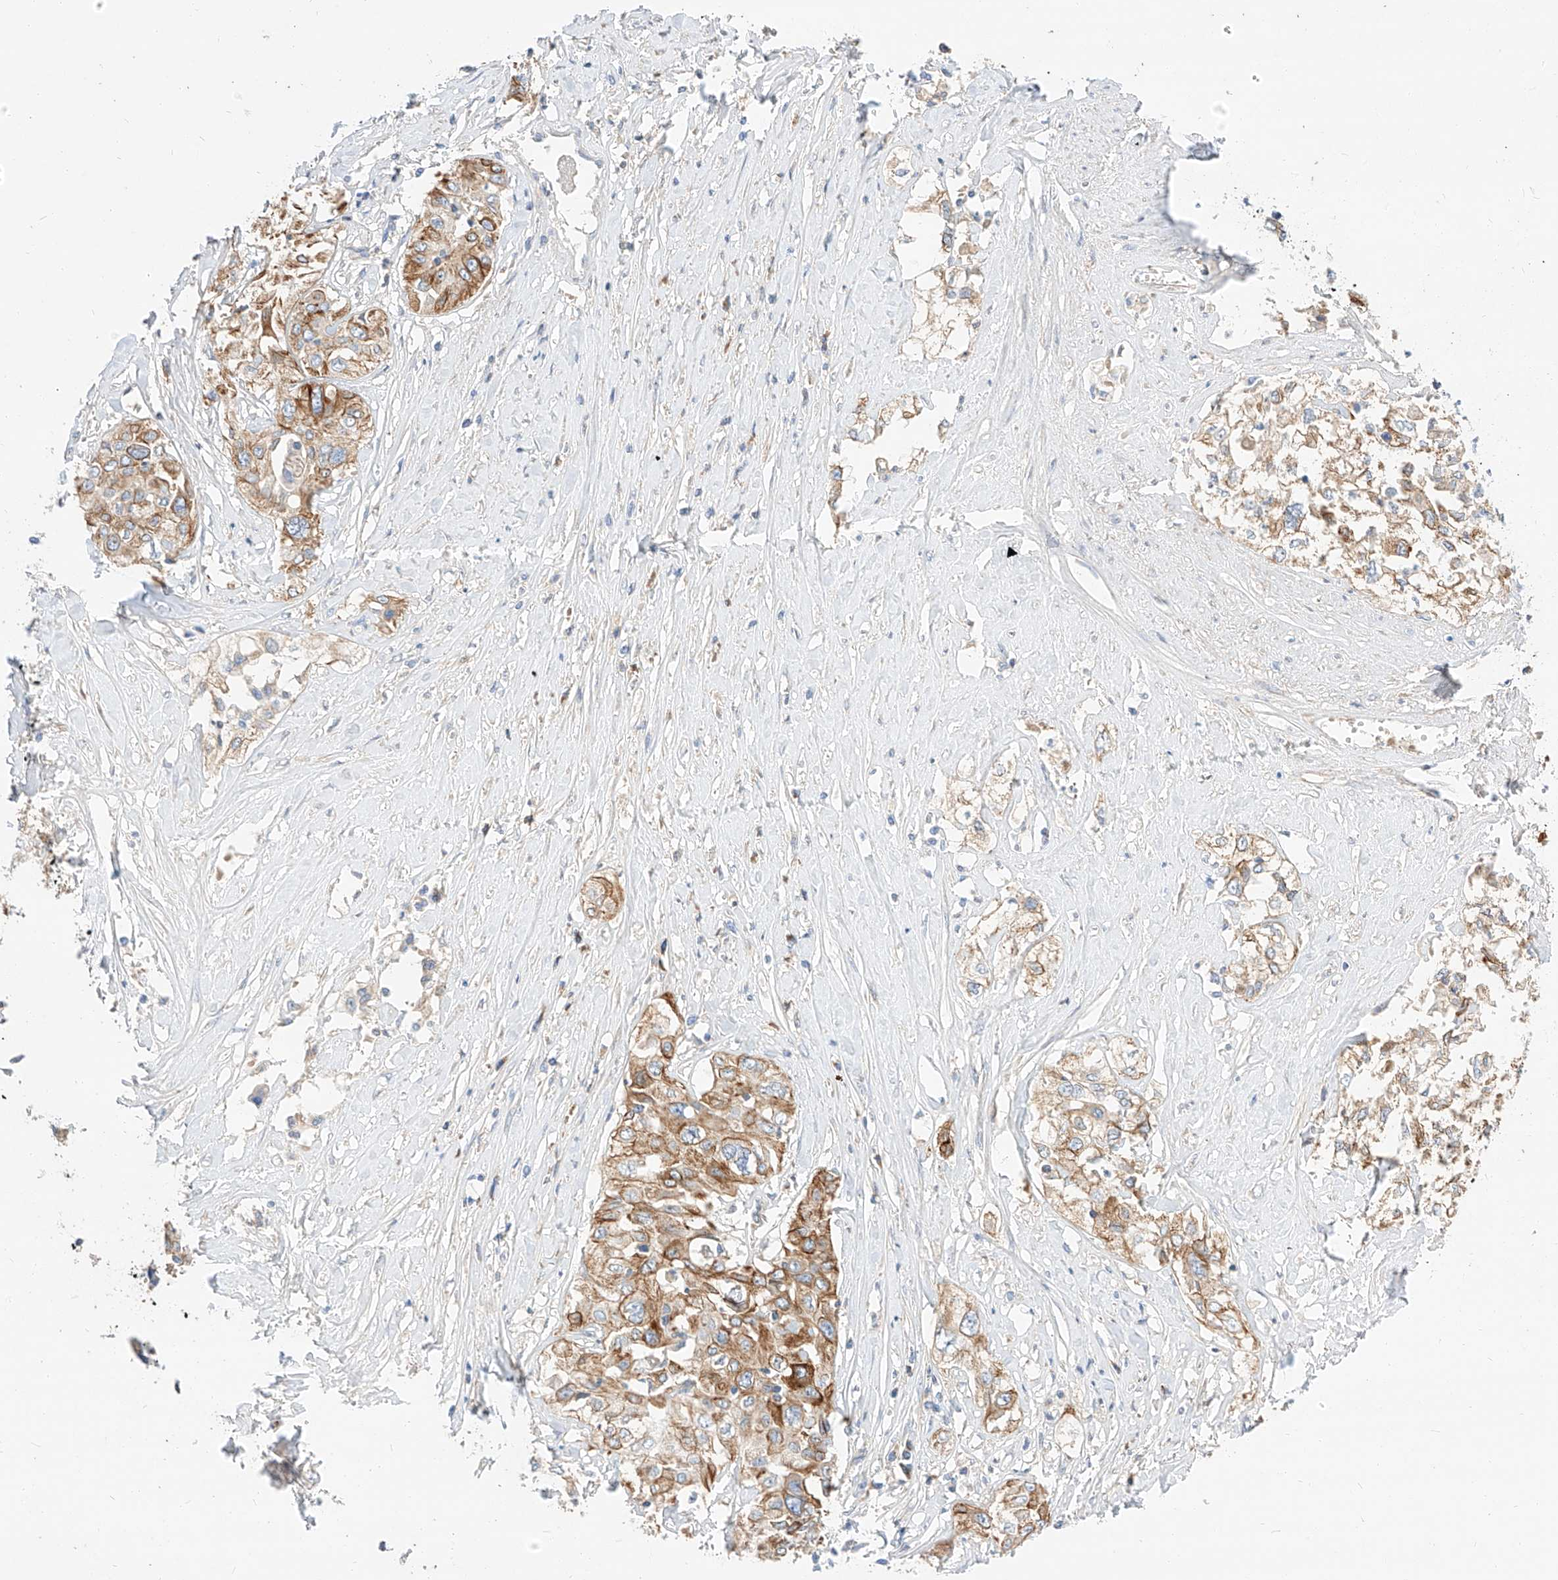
{"staining": {"intensity": "moderate", "quantity": ">75%", "location": "cytoplasmic/membranous"}, "tissue": "cervical cancer", "cell_type": "Tumor cells", "image_type": "cancer", "snomed": [{"axis": "morphology", "description": "Squamous cell carcinoma, NOS"}, {"axis": "topography", "description": "Cervix"}], "caption": "IHC of cervical squamous cell carcinoma displays medium levels of moderate cytoplasmic/membranous positivity in approximately >75% of tumor cells.", "gene": "MAP7", "patient": {"sex": "female", "age": 31}}